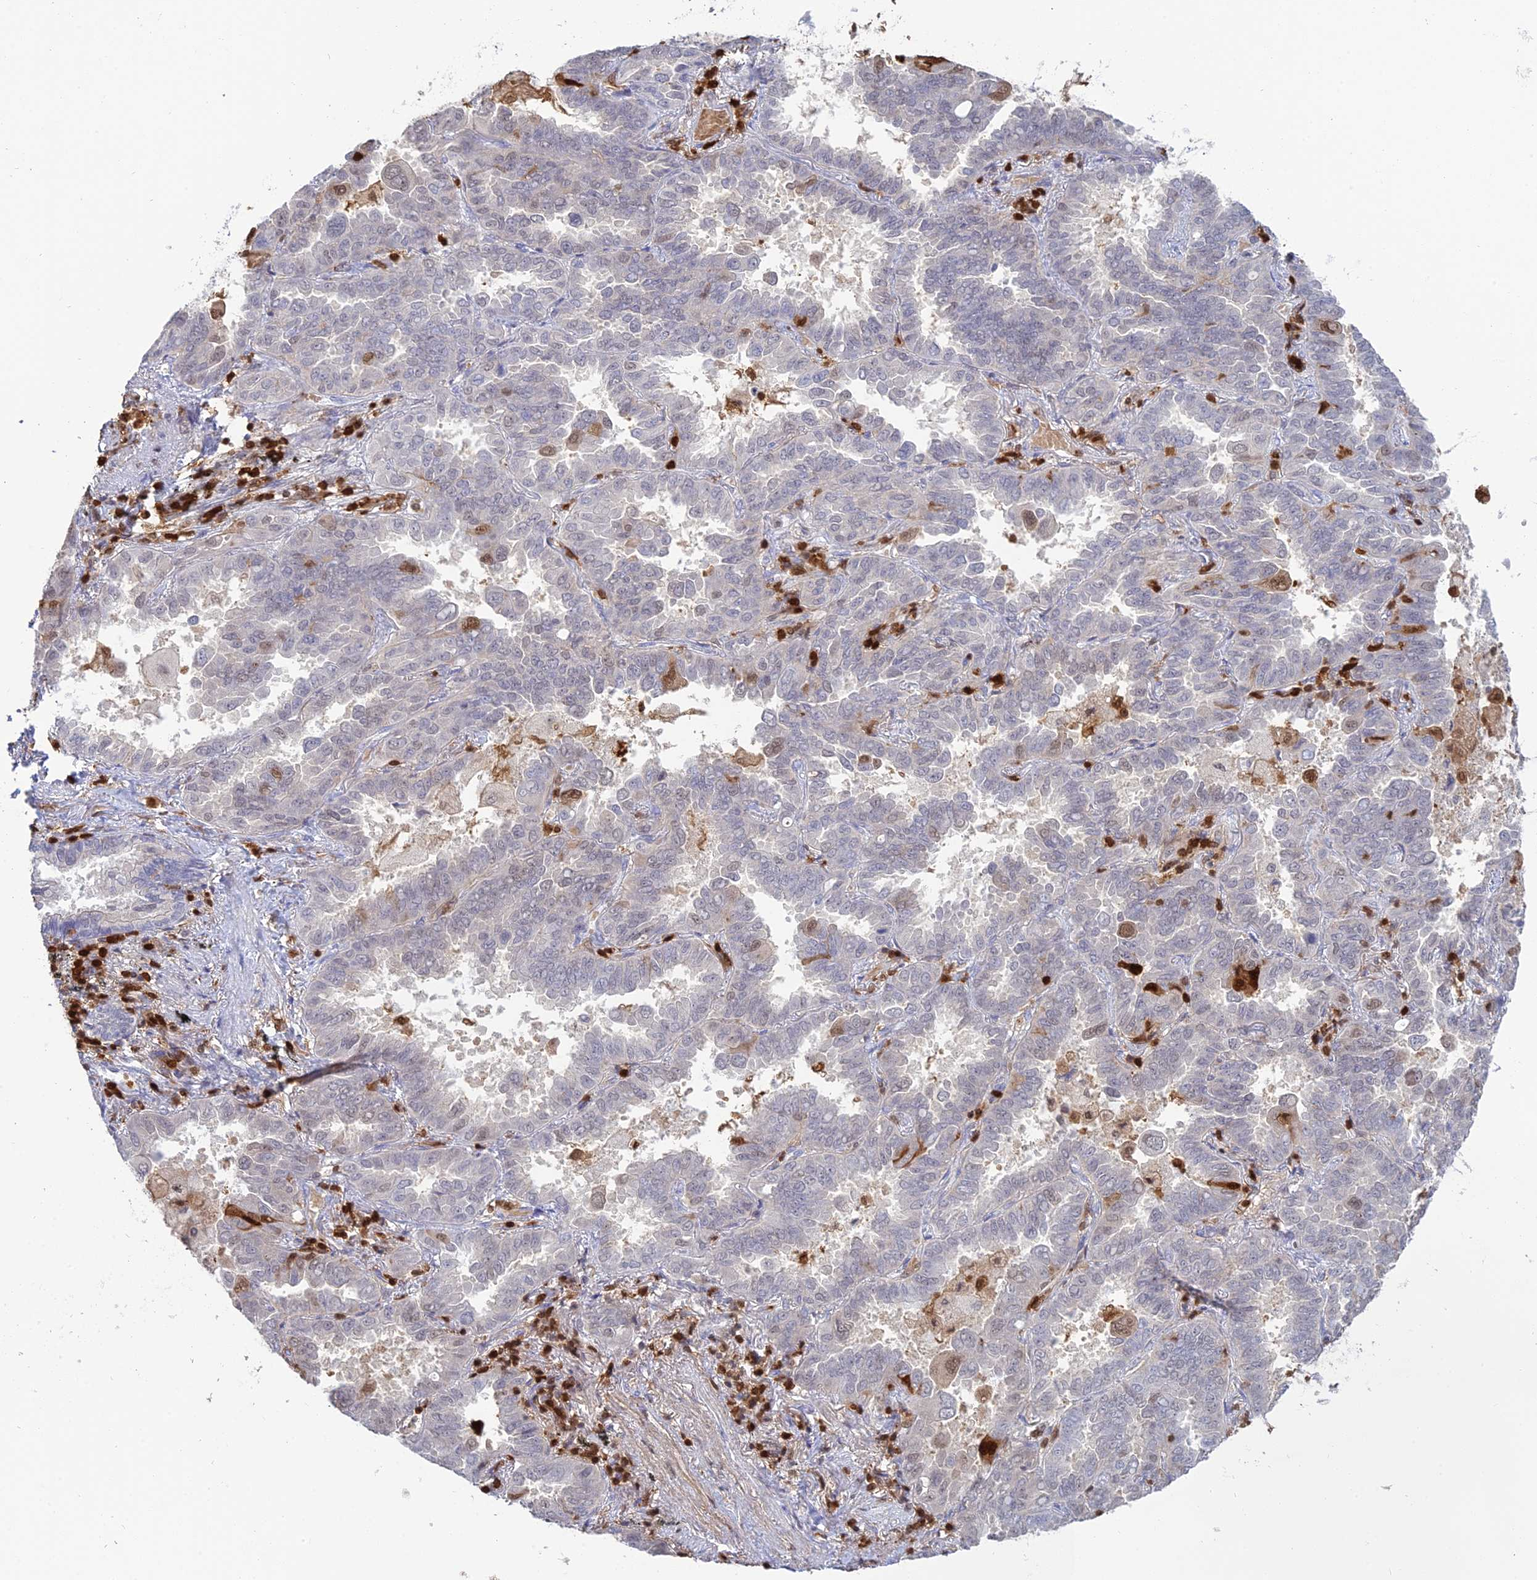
{"staining": {"intensity": "weak", "quantity": "<25%", "location": "nuclear"}, "tissue": "lung cancer", "cell_type": "Tumor cells", "image_type": "cancer", "snomed": [{"axis": "morphology", "description": "Adenocarcinoma, NOS"}, {"axis": "topography", "description": "Lung"}], "caption": "Micrograph shows no significant protein staining in tumor cells of lung cancer.", "gene": "PGBD4", "patient": {"sex": "male", "age": 64}}